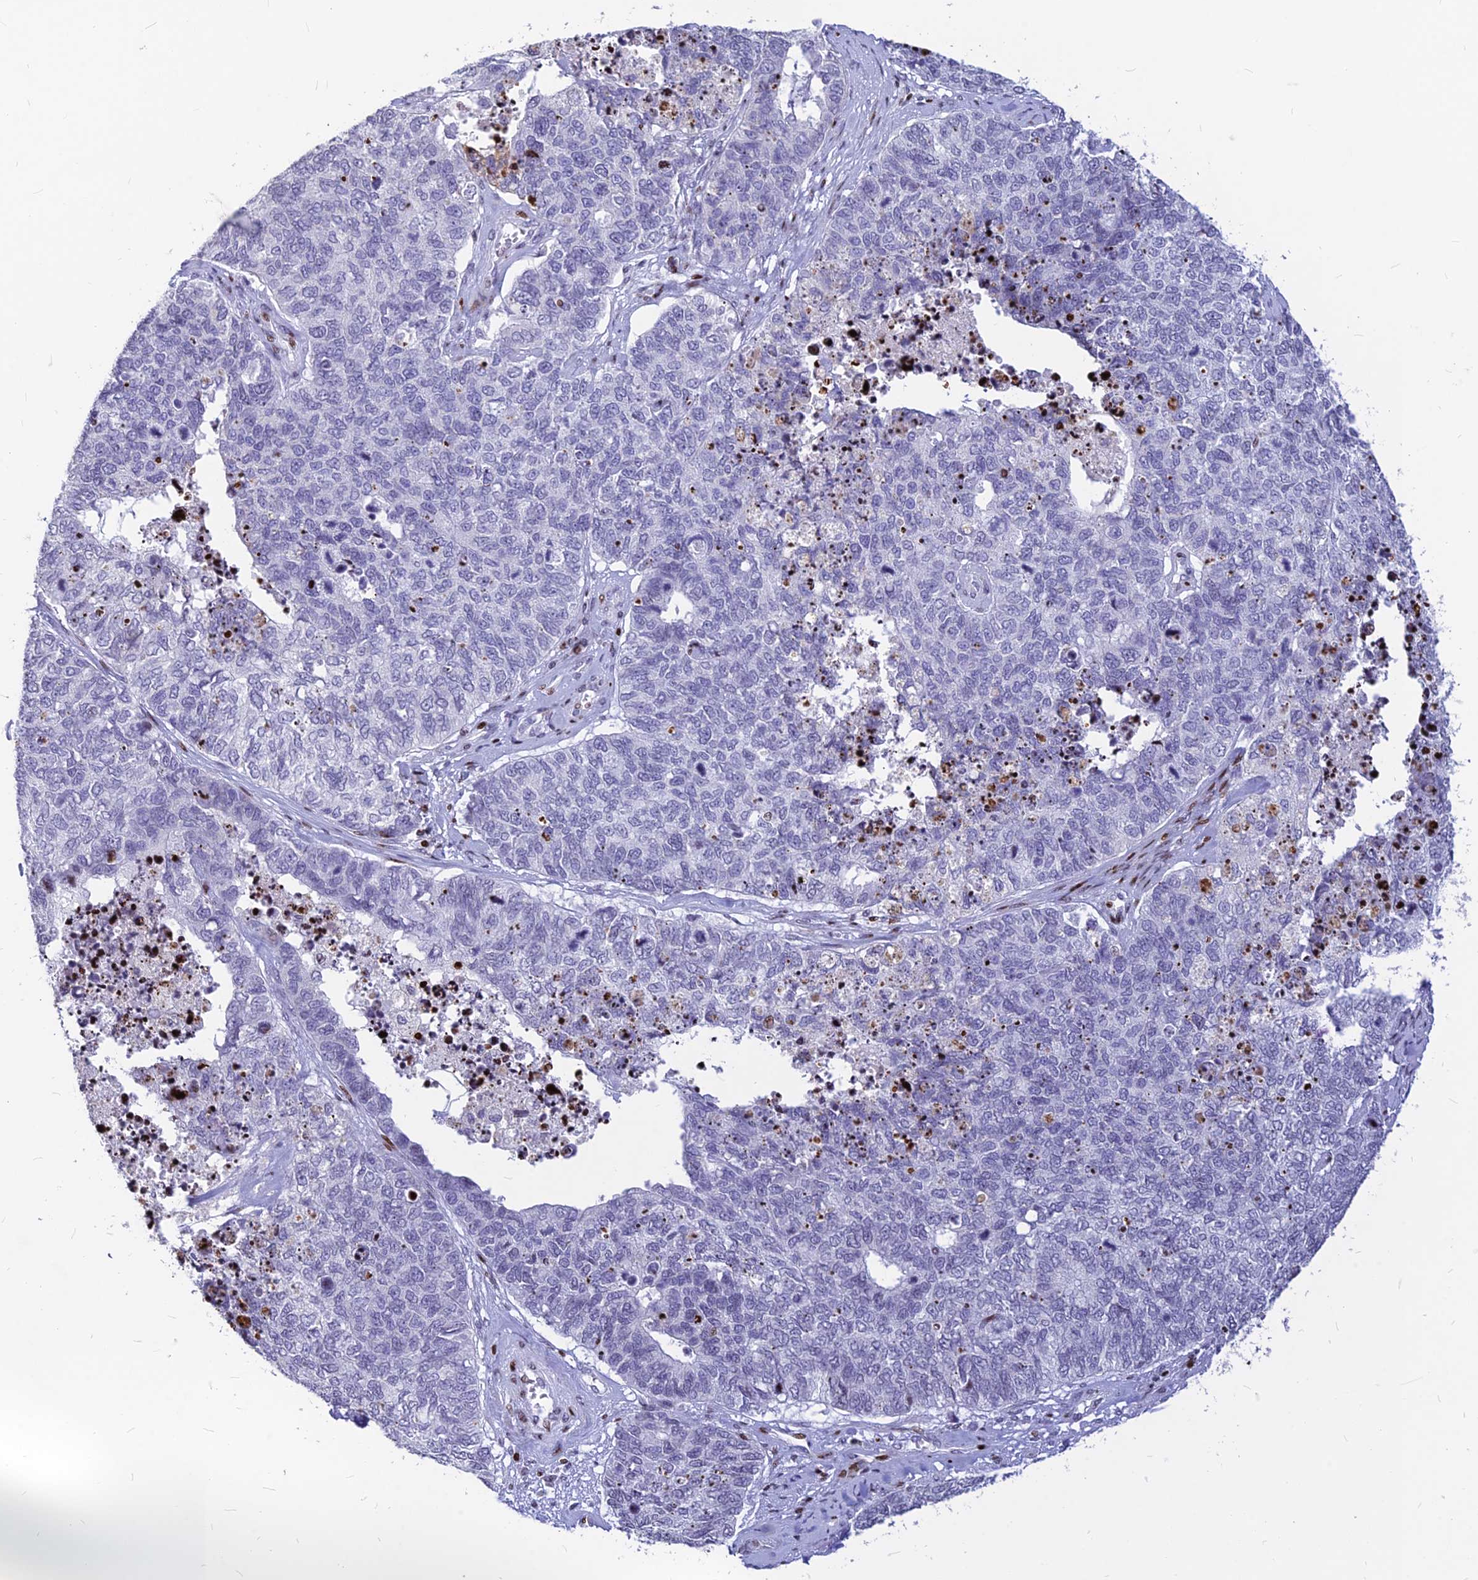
{"staining": {"intensity": "negative", "quantity": "none", "location": "none"}, "tissue": "cervical cancer", "cell_type": "Tumor cells", "image_type": "cancer", "snomed": [{"axis": "morphology", "description": "Squamous cell carcinoma, NOS"}, {"axis": "topography", "description": "Cervix"}], "caption": "High power microscopy histopathology image of an immunohistochemistry photomicrograph of squamous cell carcinoma (cervical), revealing no significant positivity in tumor cells.", "gene": "PRPS1", "patient": {"sex": "female", "age": 63}}